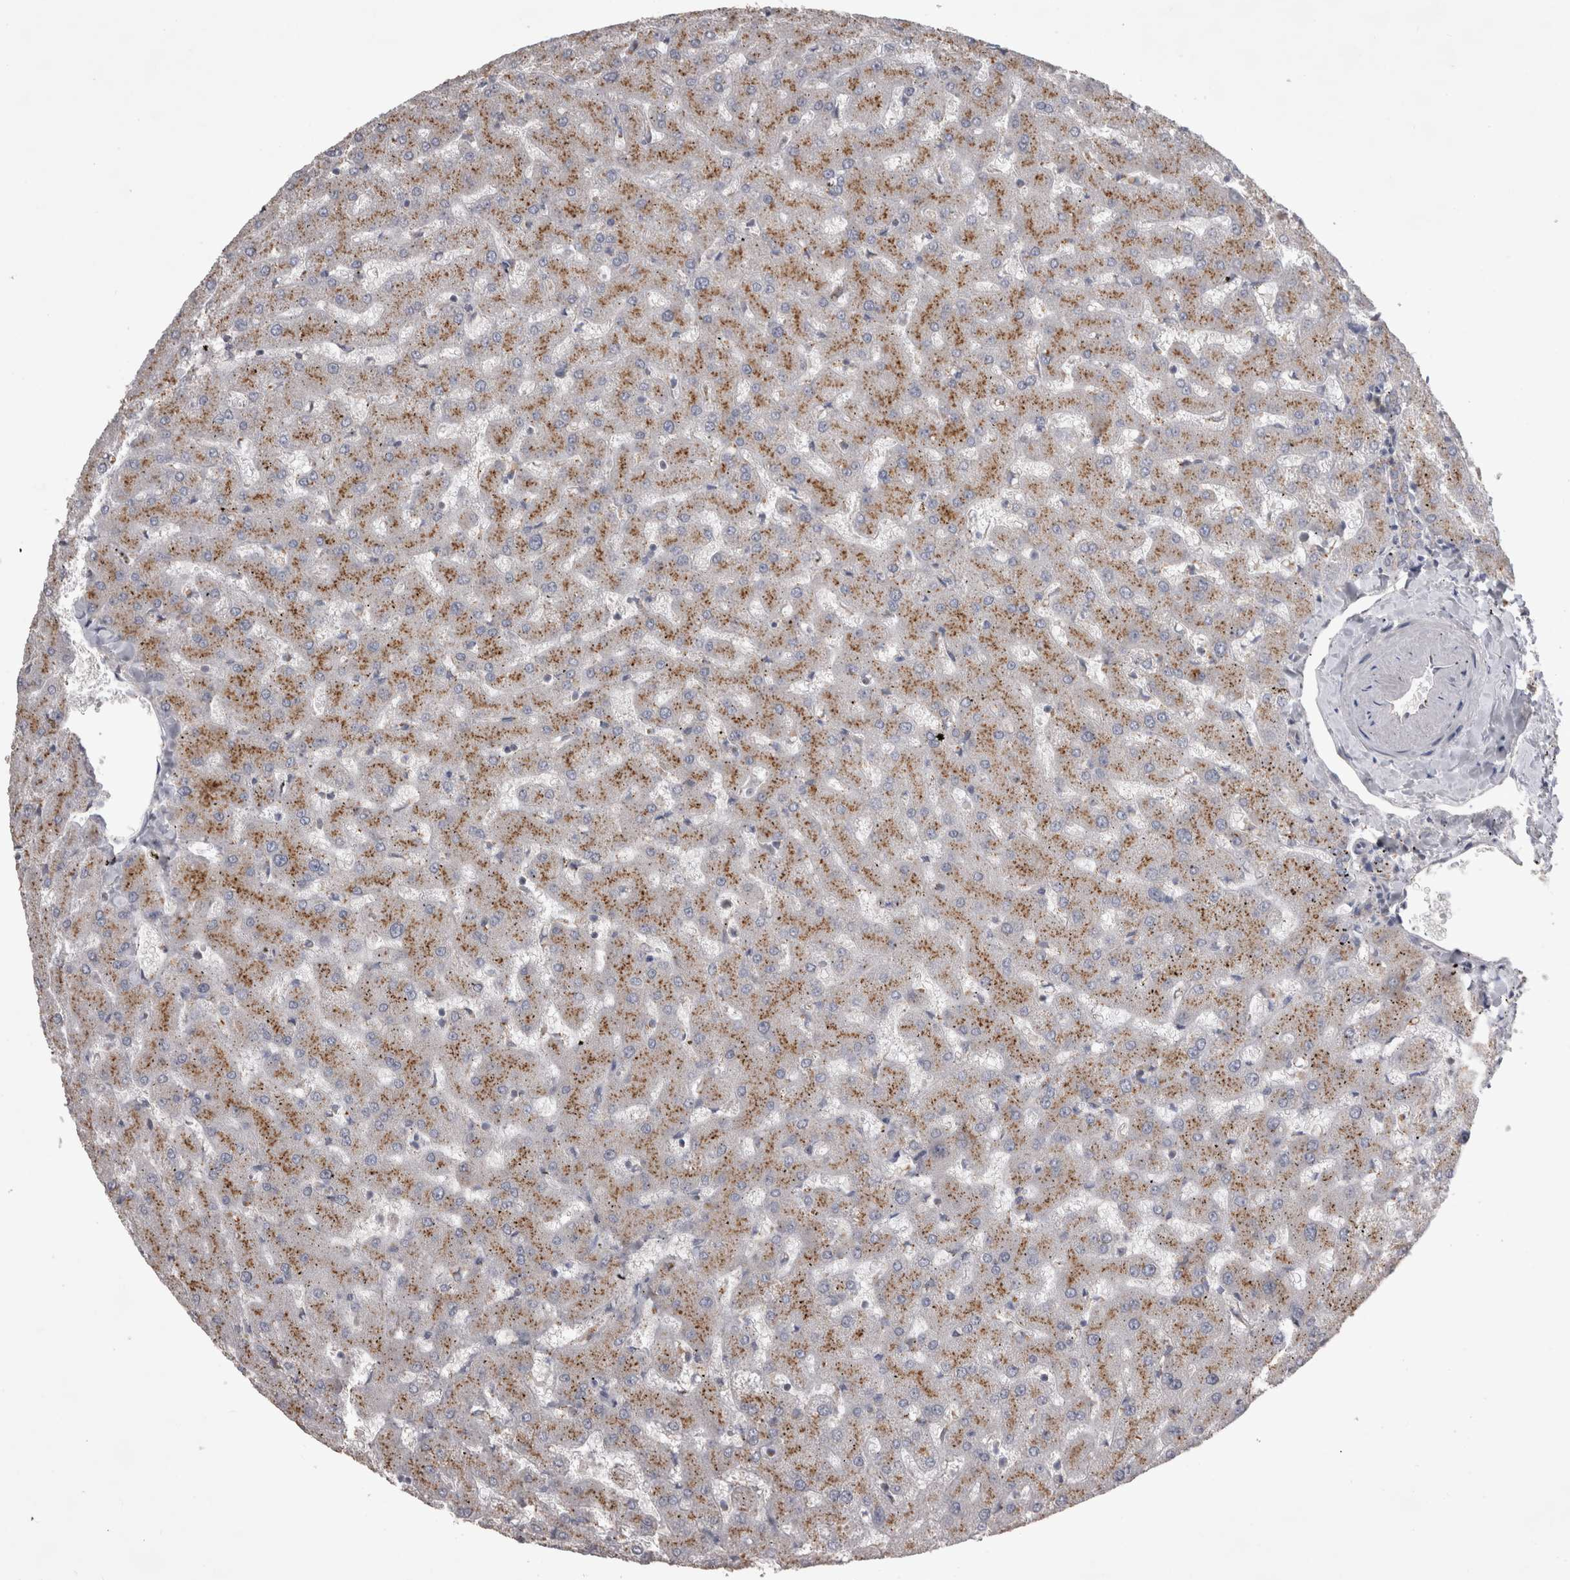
{"staining": {"intensity": "weak", "quantity": "<25%", "location": "cytoplasmic/membranous"}, "tissue": "liver", "cell_type": "Cholangiocytes", "image_type": "normal", "snomed": [{"axis": "morphology", "description": "Normal tissue, NOS"}, {"axis": "topography", "description": "Liver"}], "caption": "The image exhibits no significant staining in cholangiocytes of liver. (Brightfield microscopy of DAB immunohistochemistry (IHC) at high magnification).", "gene": "STRADB", "patient": {"sex": "female", "age": 63}}